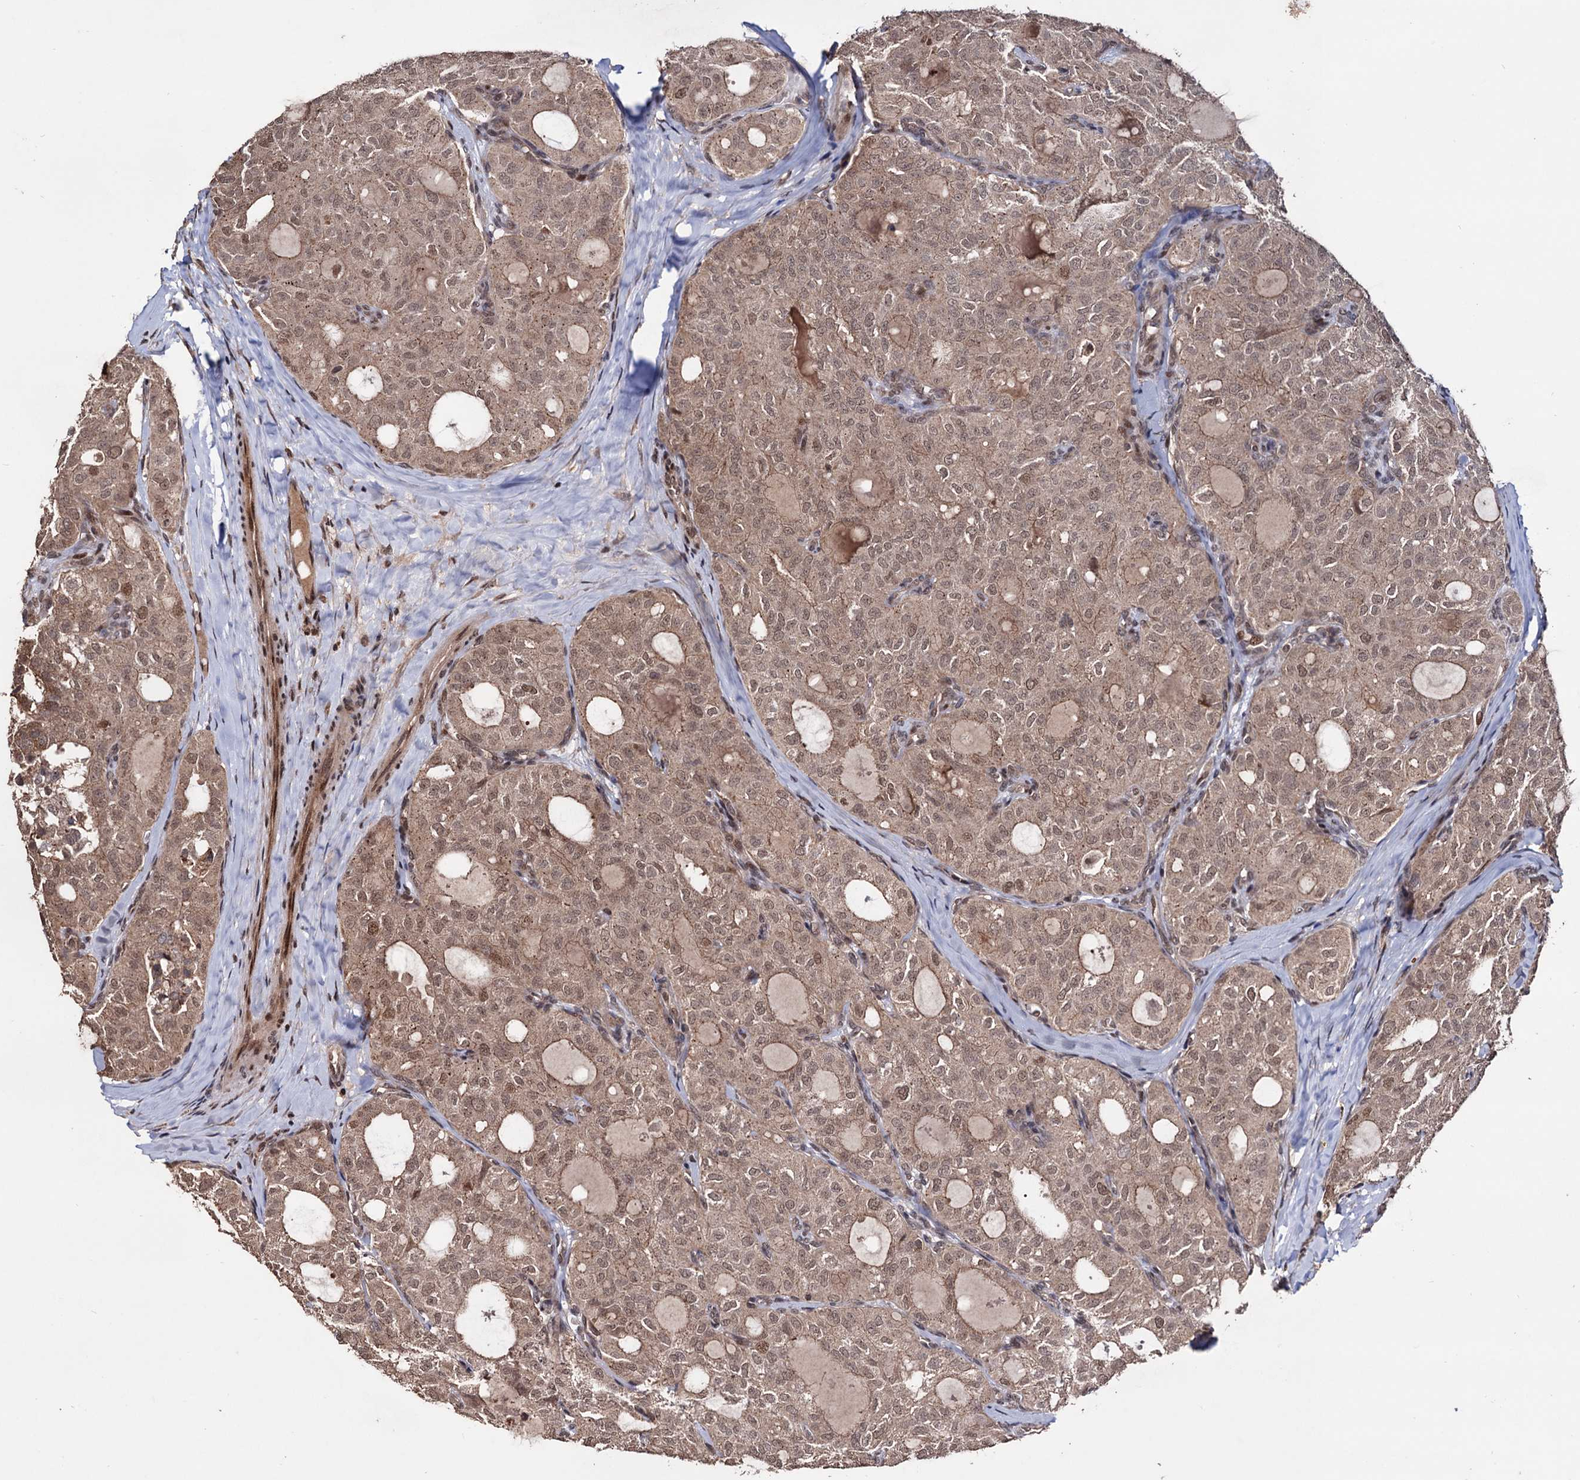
{"staining": {"intensity": "weak", "quantity": ">75%", "location": "cytoplasmic/membranous,nuclear"}, "tissue": "thyroid cancer", "cell_type": "Tumor cells", "image_type": "cancer", "snomed": [{"axis": "morphology", "description": "Follicular adenoma carcinoma, NOS"}, {"axis": "topography", "description": "Thyroid gland"}], "caption": "Thyroid follicular adenoma carcinoma stained with DAB immunohistochemistry displays low levels of weak cytoplasmic/membranous and nuclear staining in about >75% of tumor cells.", "gene": "KLF5", "patient": {"sex": "male", "age": 75}}